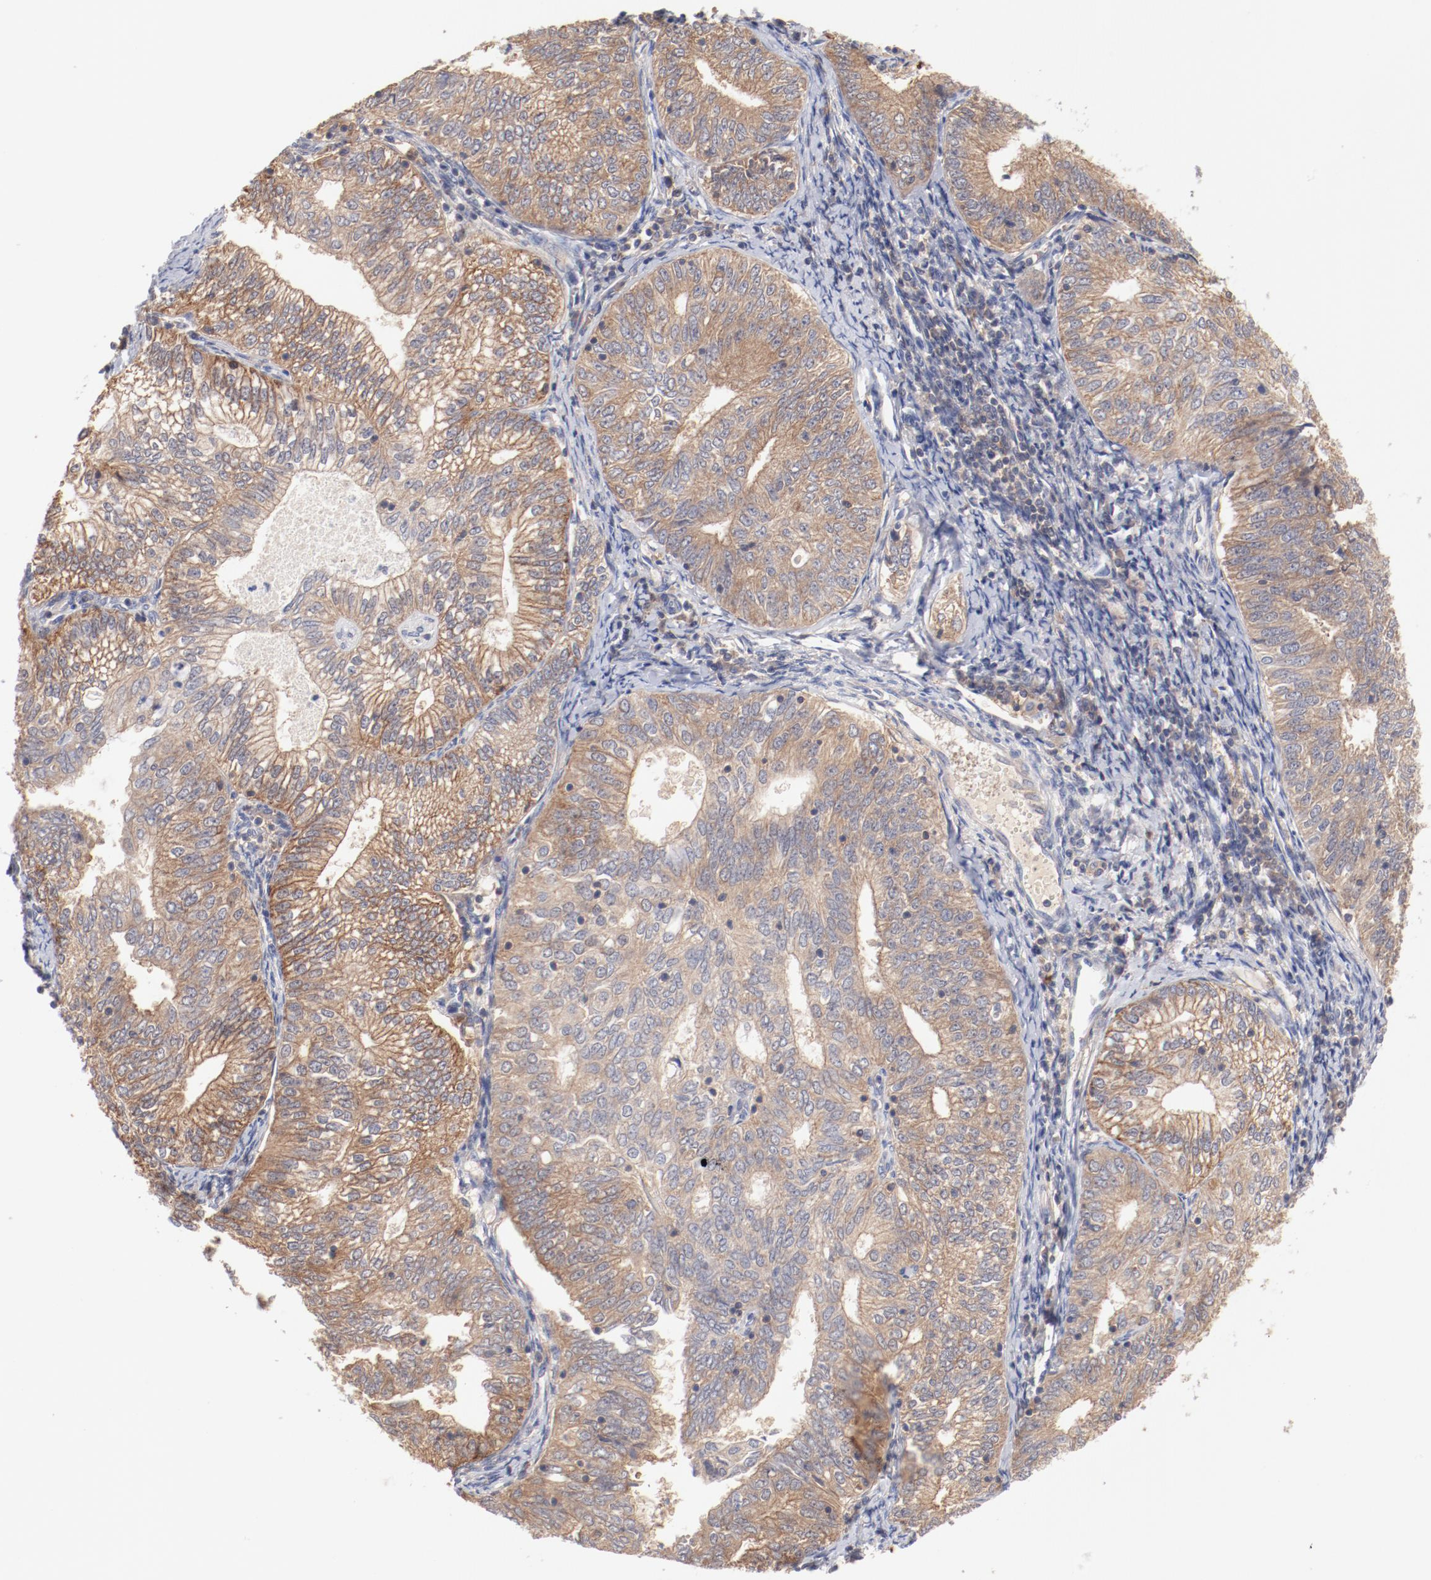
{"staining": {"intensity": "weak", "quantity": ">75%", "location": "cytoplasmic/membranous"}, "tissue": "endometrial cancer", "cell_type": "Tumor cells", "image_type": "cancer", "snomed": [{"axis": "morphology", "description": "Adenocarcinoma, NOS"}, {"axis": "topography", "description": "Endometrium"}], "caption": "Immunohistochemical staining of human endometrial cancer (adenocarcinoma) reveals weak cytoplasmic/membranous protein expression in about >75% of tumor cells. The staining was performed using DAB (3,3'-diaminobenzidine) to visualize the protein expression in brown, while the nuclei were stained in blue with hematoxylin (Magnification: 20x).", "gene": "SETD3", "patient": {"sex": "female", "age": 69}}